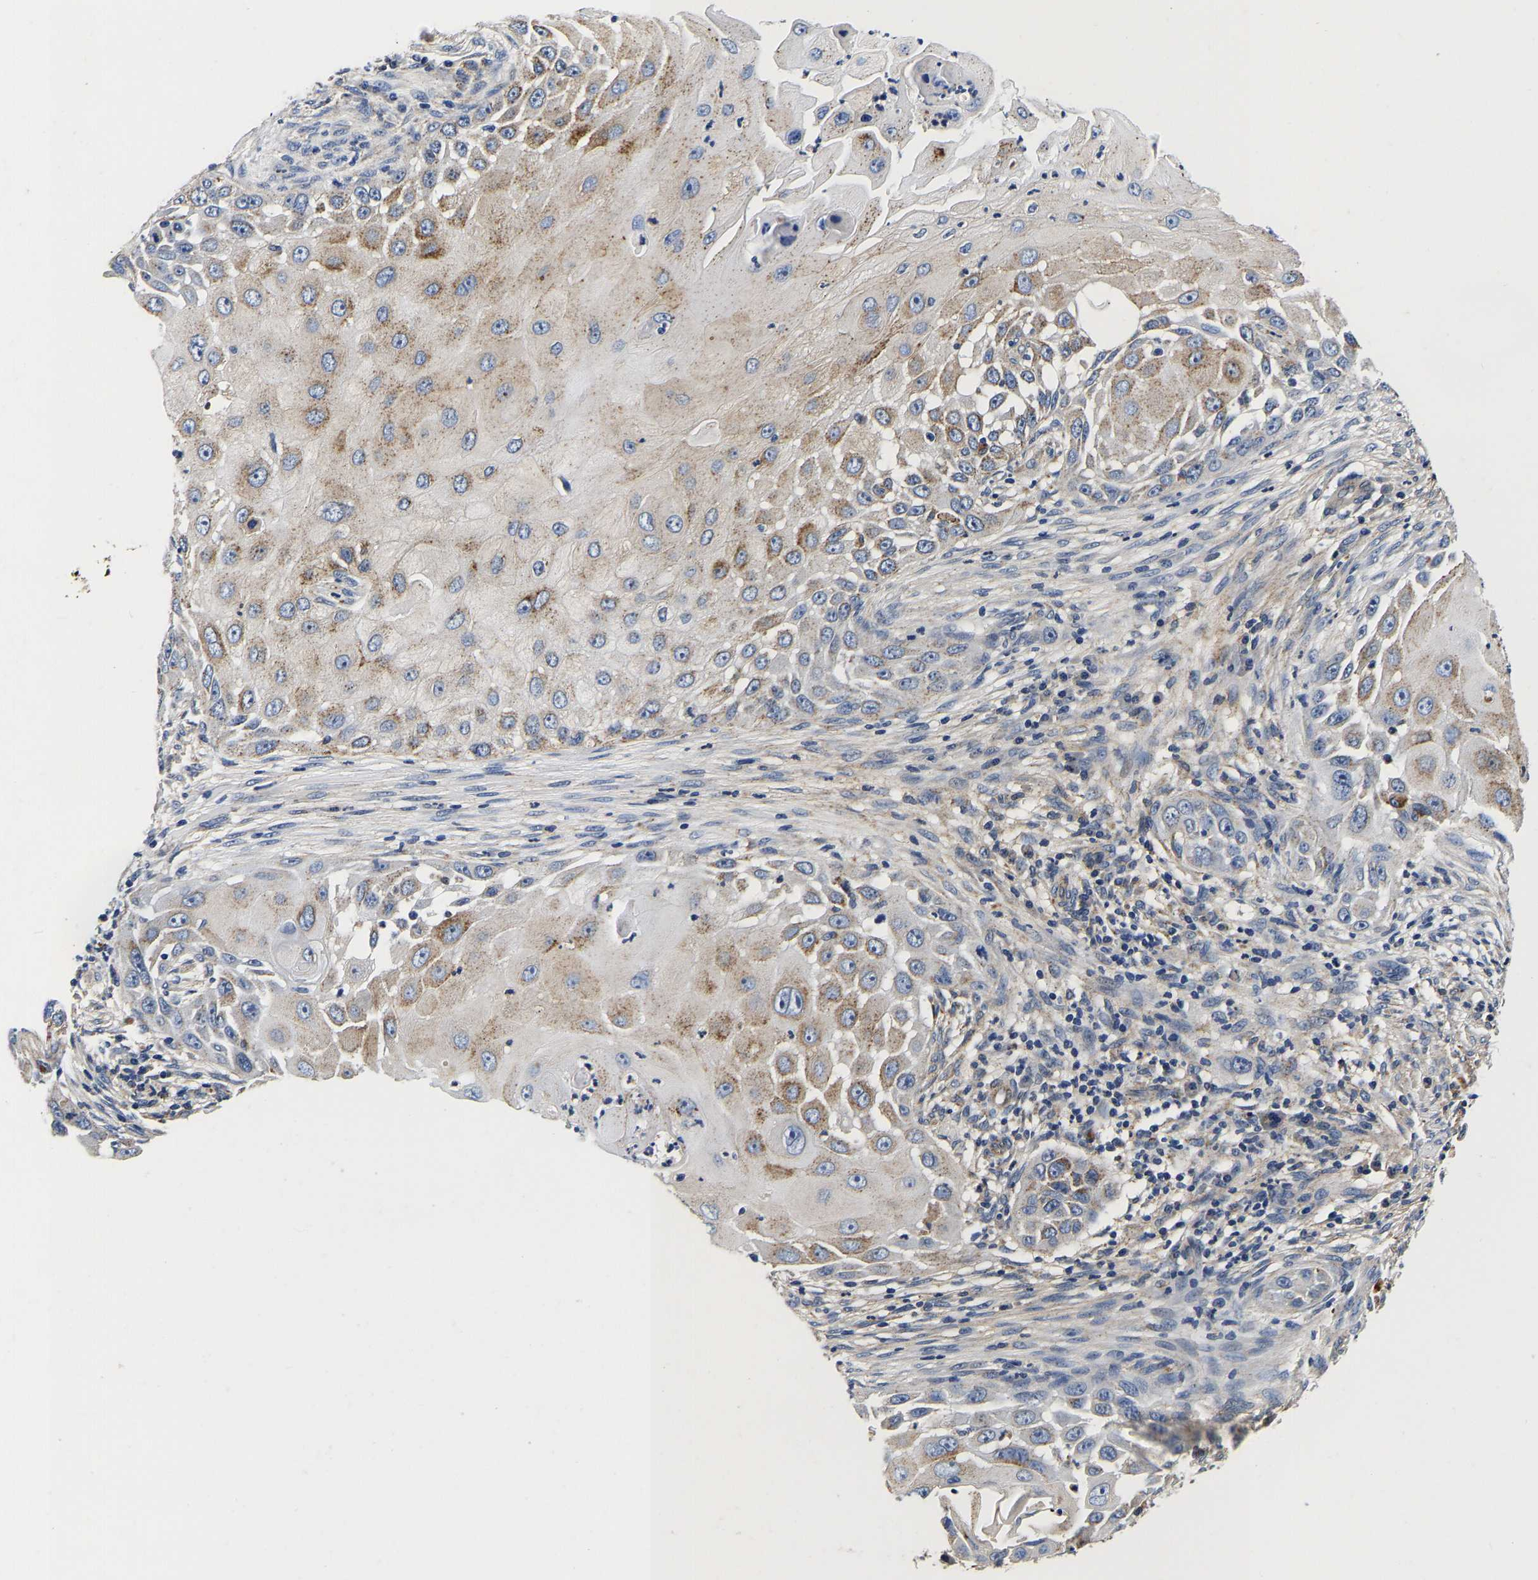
{"staining": {"intensity": "moderate", "quantity": "25%-75%", "location": "cytoplasmic/membranous"}, "tissue": "skin cancer", "cell_type": "Tumor cells", "image_type": "cancer", "snomed": [{"axis": "morphology", "description": "Squamous cell carcinoma, NOS"}, {"axis": "topography", "description": "Skin"}], "caption": "Immunohistochemical staining of human squamous cell carcinoma (skin) reveals medium levels of moderate cytoplasmic/membranous expression in about 25%-75% of tumor cells.", "gene": "GRN", "patient": {"sex": "female", "age": 44}}